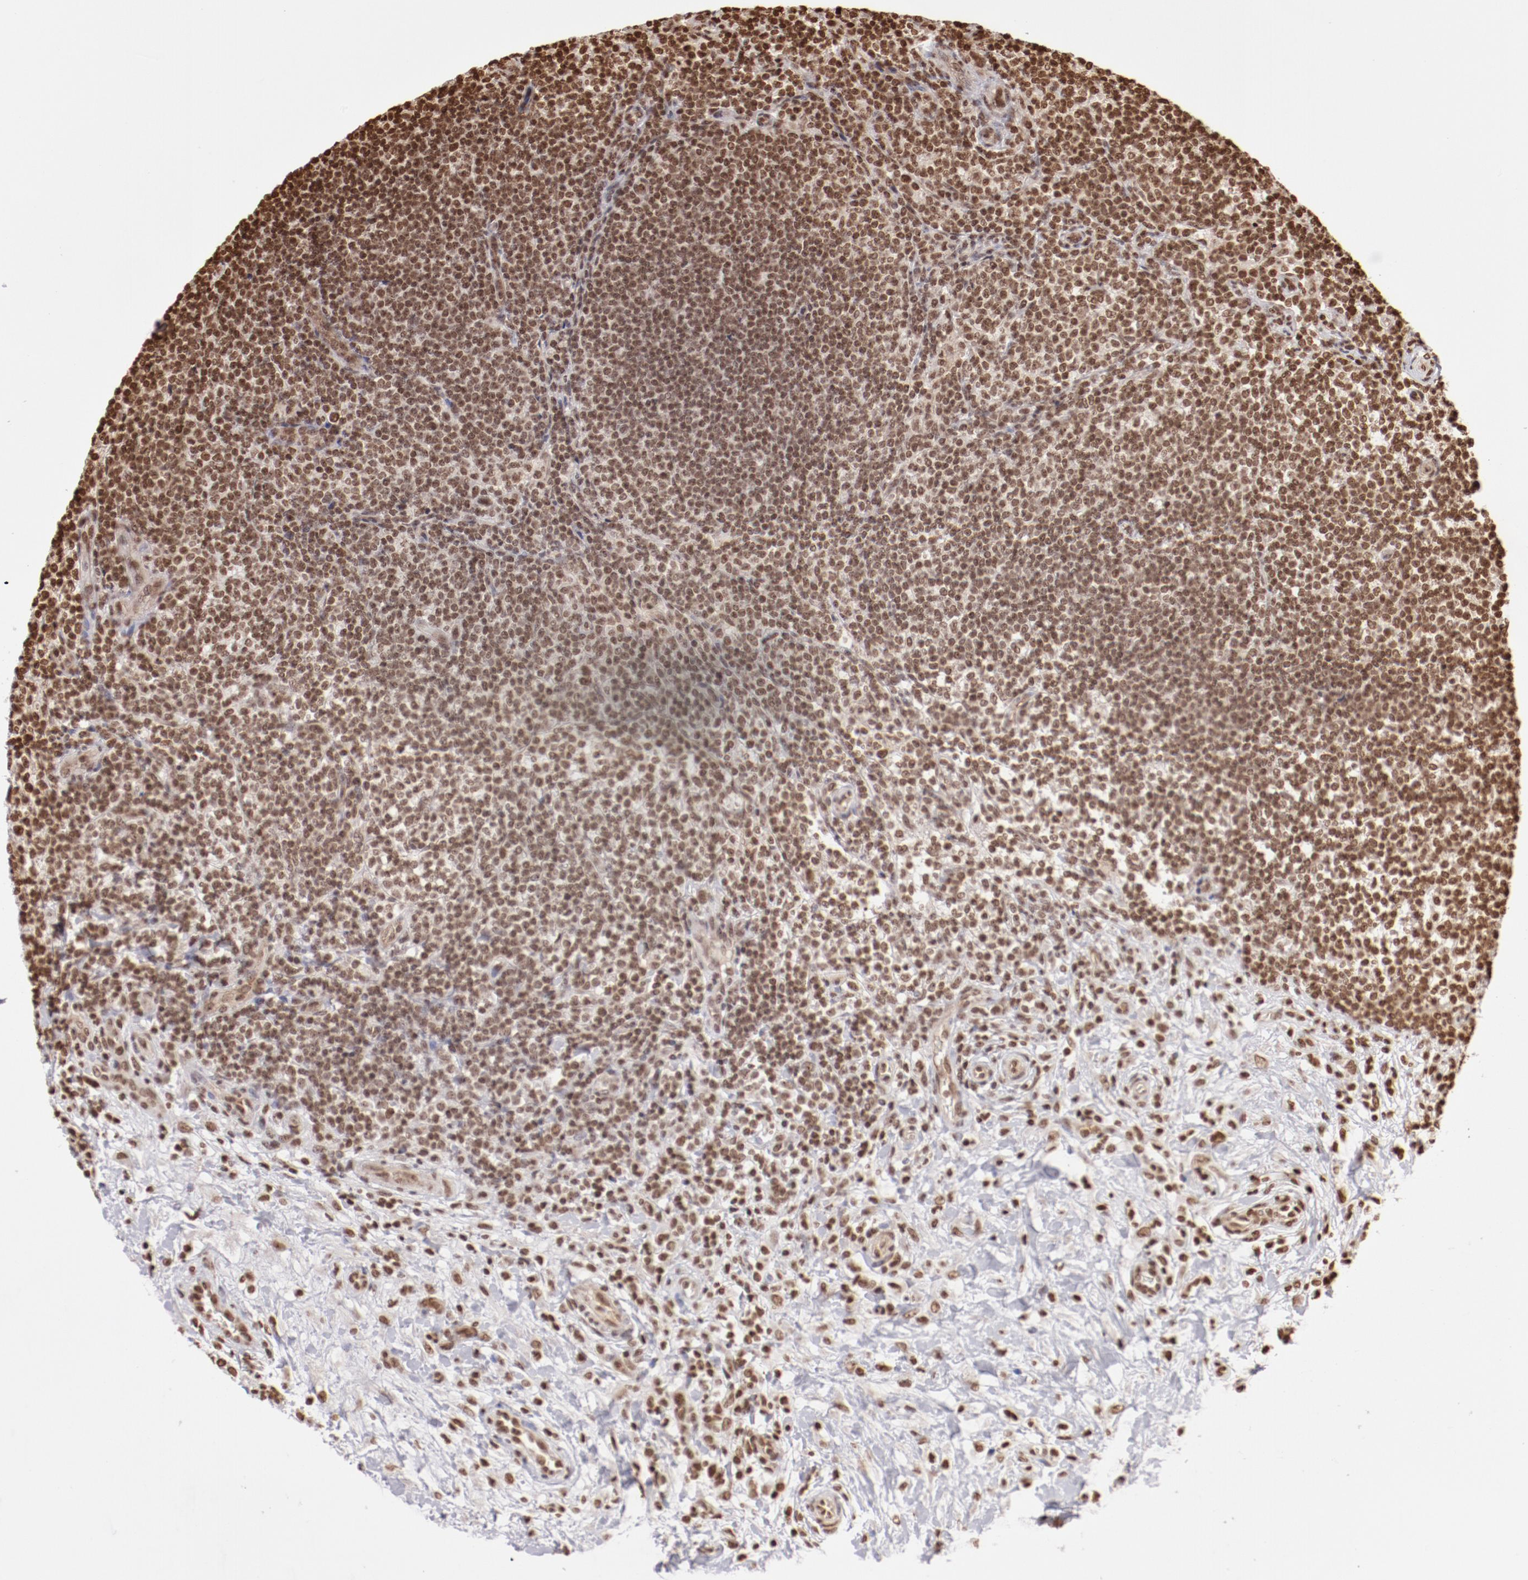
{"staining": {"intensity": "moderate", "quantity": ">75%", "location": "nuclear"}, "tissue": "lymphoma", "cell_type": "Tumor cells", "image_type": "cancer", "snomed": [{"axis": "morphology", "description": "Malignant lymphoma, non-Hodgkin's type, Low grade"}, {"axis": "topography", "description": "Lymph node"}], "caption": "A photomicrograph of malignant lymphoma, non-Hodgkin's type (low-grade) stained for a protein exhibits moderate nuclear brown staining in tumor cells. The staining is performed using DAB (3,3'-diaminobenzidine) brown chromogen to label protein expression. The nuclei are counter-stained blue using hematoxylin.", "gene": "ABL2", "patient": {"sex": "female", "age": 76}}